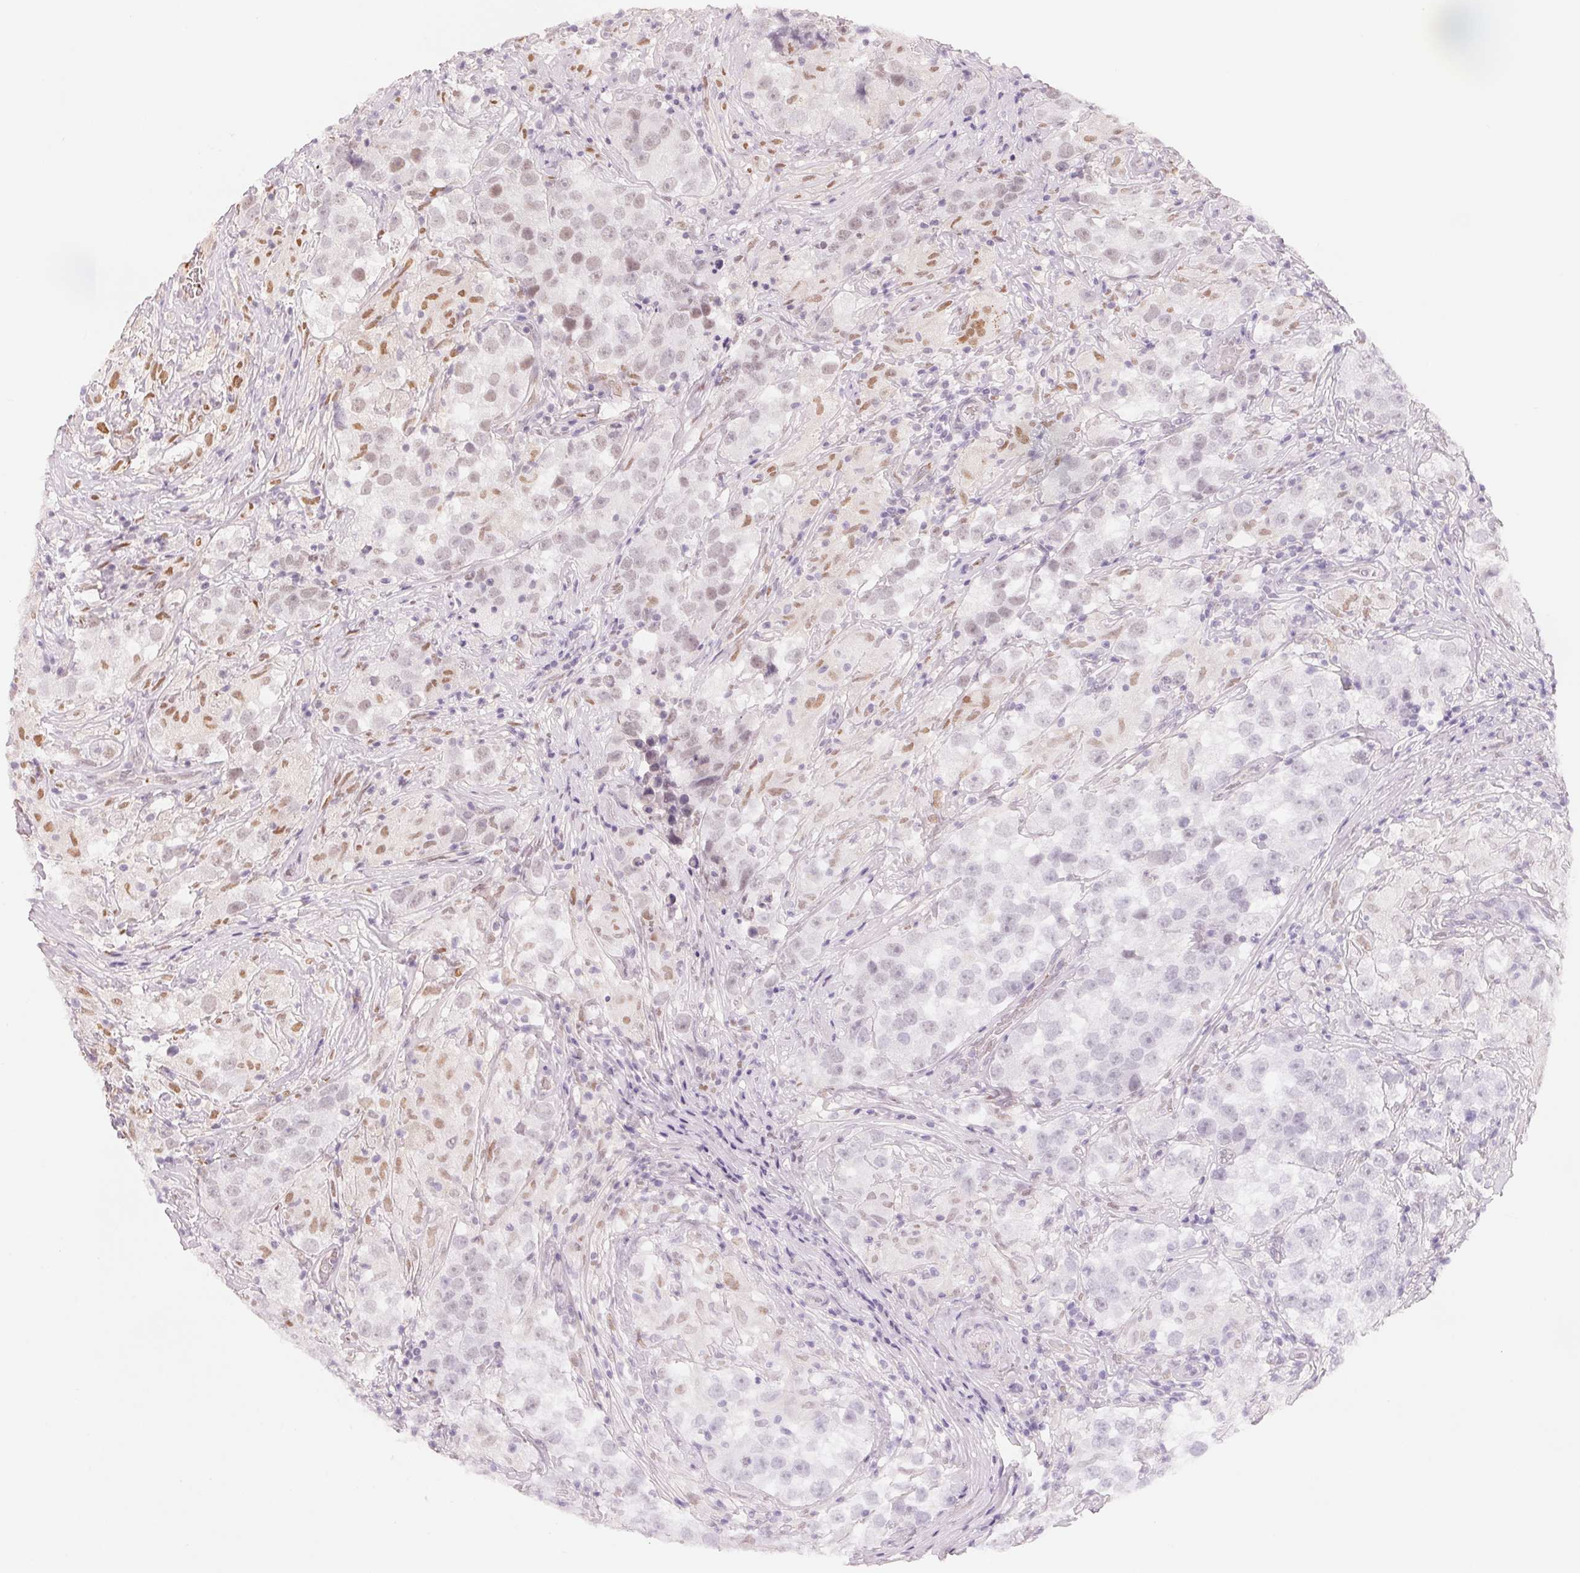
{"staining": {"intensity": "weak", "quantity": "25%-75%", "location": "nuclear"}, "tissue": "testis cancer", "cell_type": "Tumor cells", "image_type": "cancer", "snomed": [{"axis": "morphology", "description": "Seminoma, NOS"}, {"axis": "topography", "description": "Testis"}], "caption": "Immunohistochemical staining of seminoma (testis) shows low levels of weak nuclear protein positivity in approximately 25%-75% of tumor cells.", "gene": "ARHGAP22", "patient": {"sex": "male", "age": 46}}